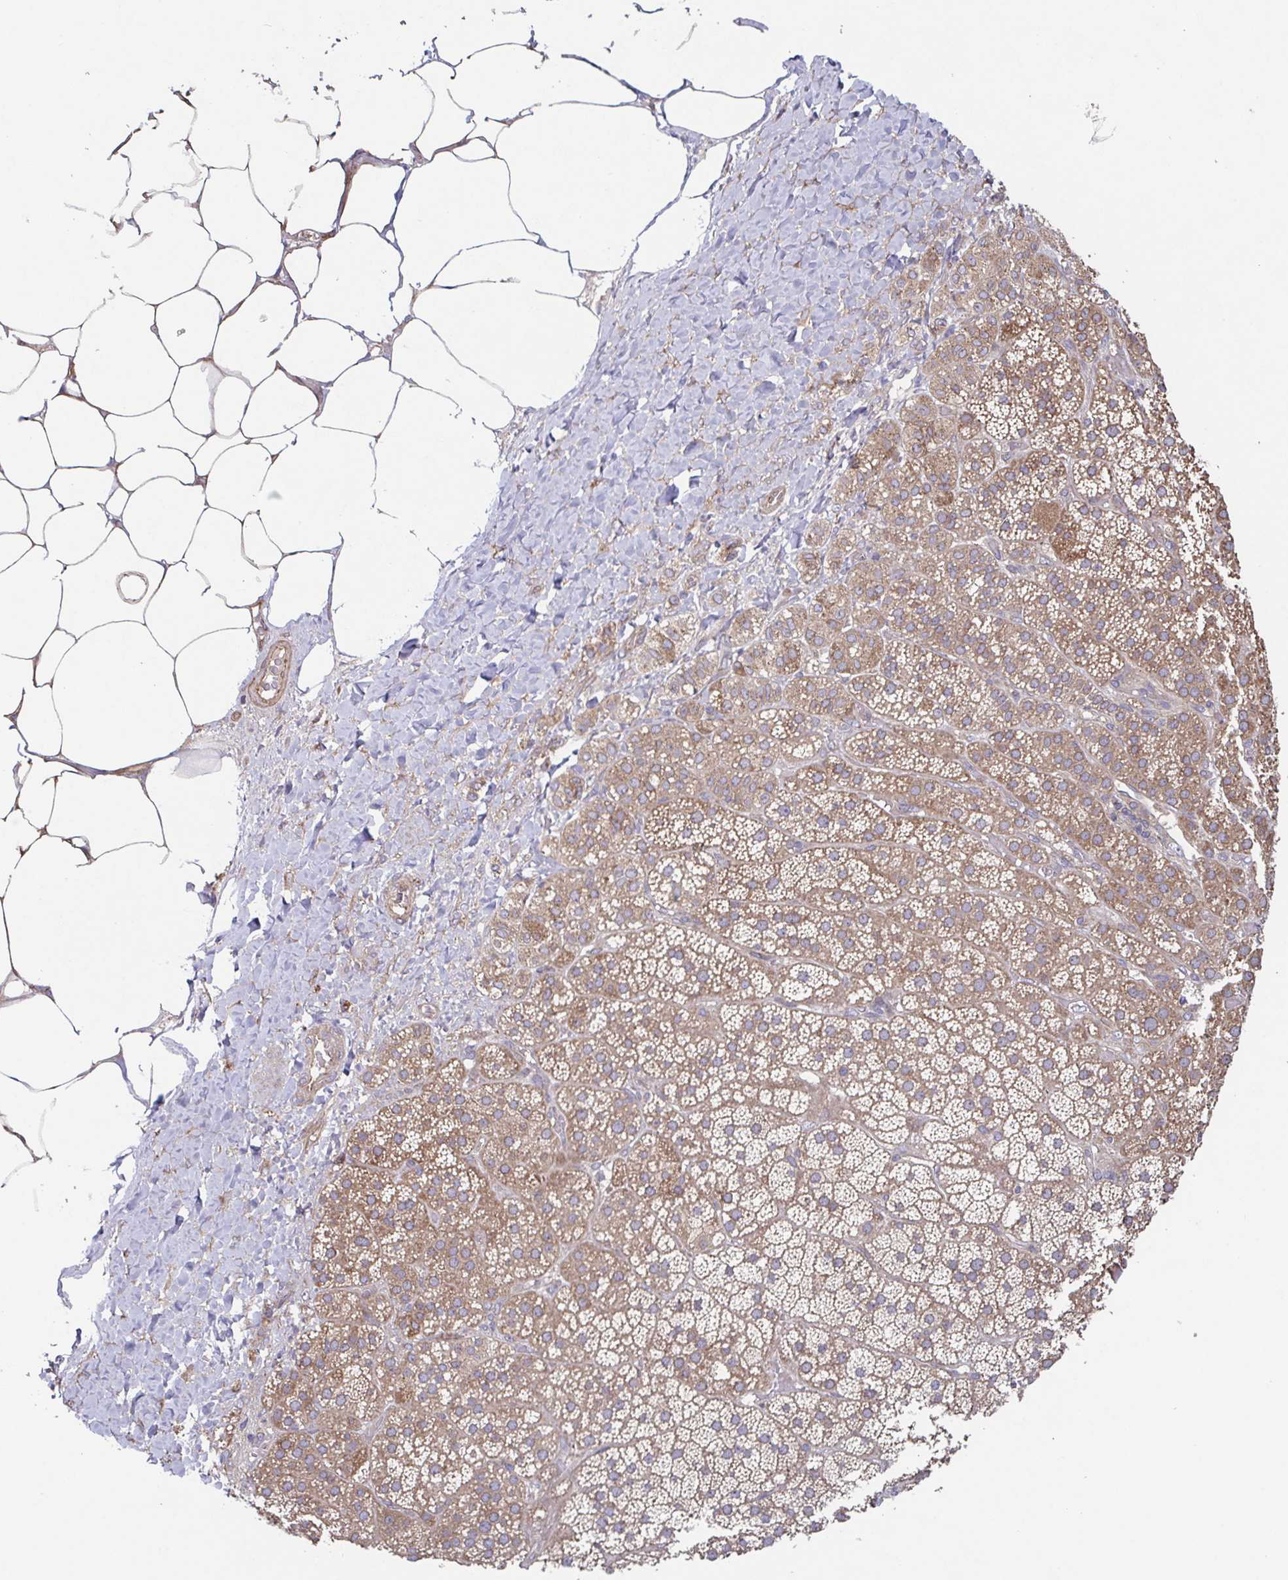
{"staining": {"intensity": "moderate", "quantity": ">75%", "location": "cytoplasmic/membranous"}, "tissue": "adrenal gland", "cell_type": "Glandular cells", "image_type": "normal", "snomed": [{"axis": "morphology", "description": "Normal tissue, NOS"}, {"axis": "topography", "description": "Adrenal gland"}], "caption": "A brown stain shows moderate cytoplasmic/membranous expression of a protein in glandular cells of unremarkable human adrenal gland.", "gene": "COPB1", "patient": {"sex": "male", "age": 57}}